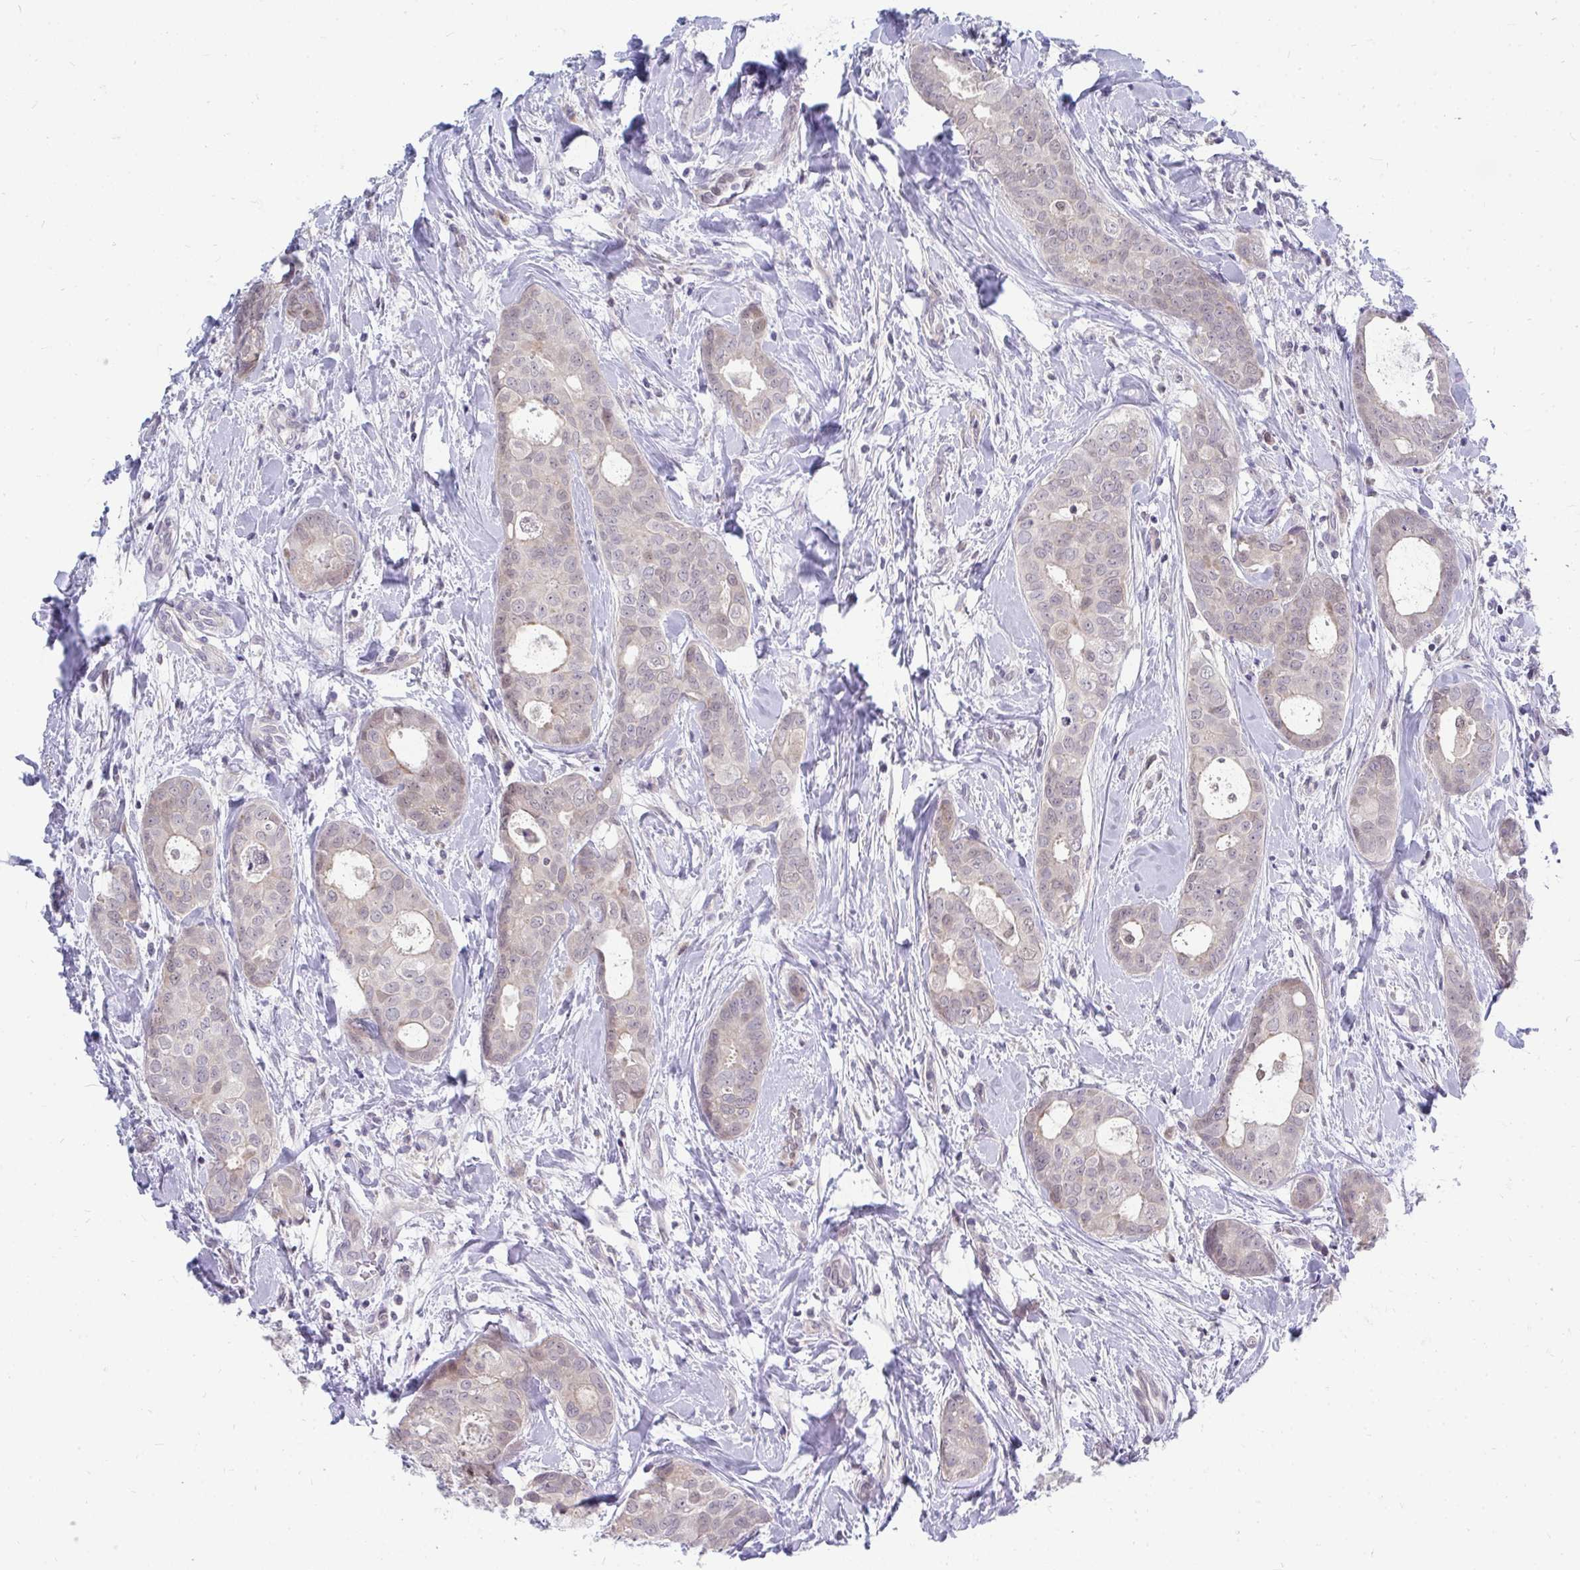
{"staining": {"intensity": "negative", "quantity": "none", "location": "none"}, "tissue": "breast cancer", "cell_type": "Tumor cells", "image_type": "cancer", "snomed": [{"axis": "morphology", "description": "Duct carcinoma"}, {"axis": "topography", "description": "Breast"}], "caption": "A micrograph of human breast infiltrating ductal carcinoma is negative for staining in tumor cells. (Immunohistochemistry, brightfield microscopy, high magnification).", "gene": "MROH8", "patient": {"sex": "female", "age": 45}}